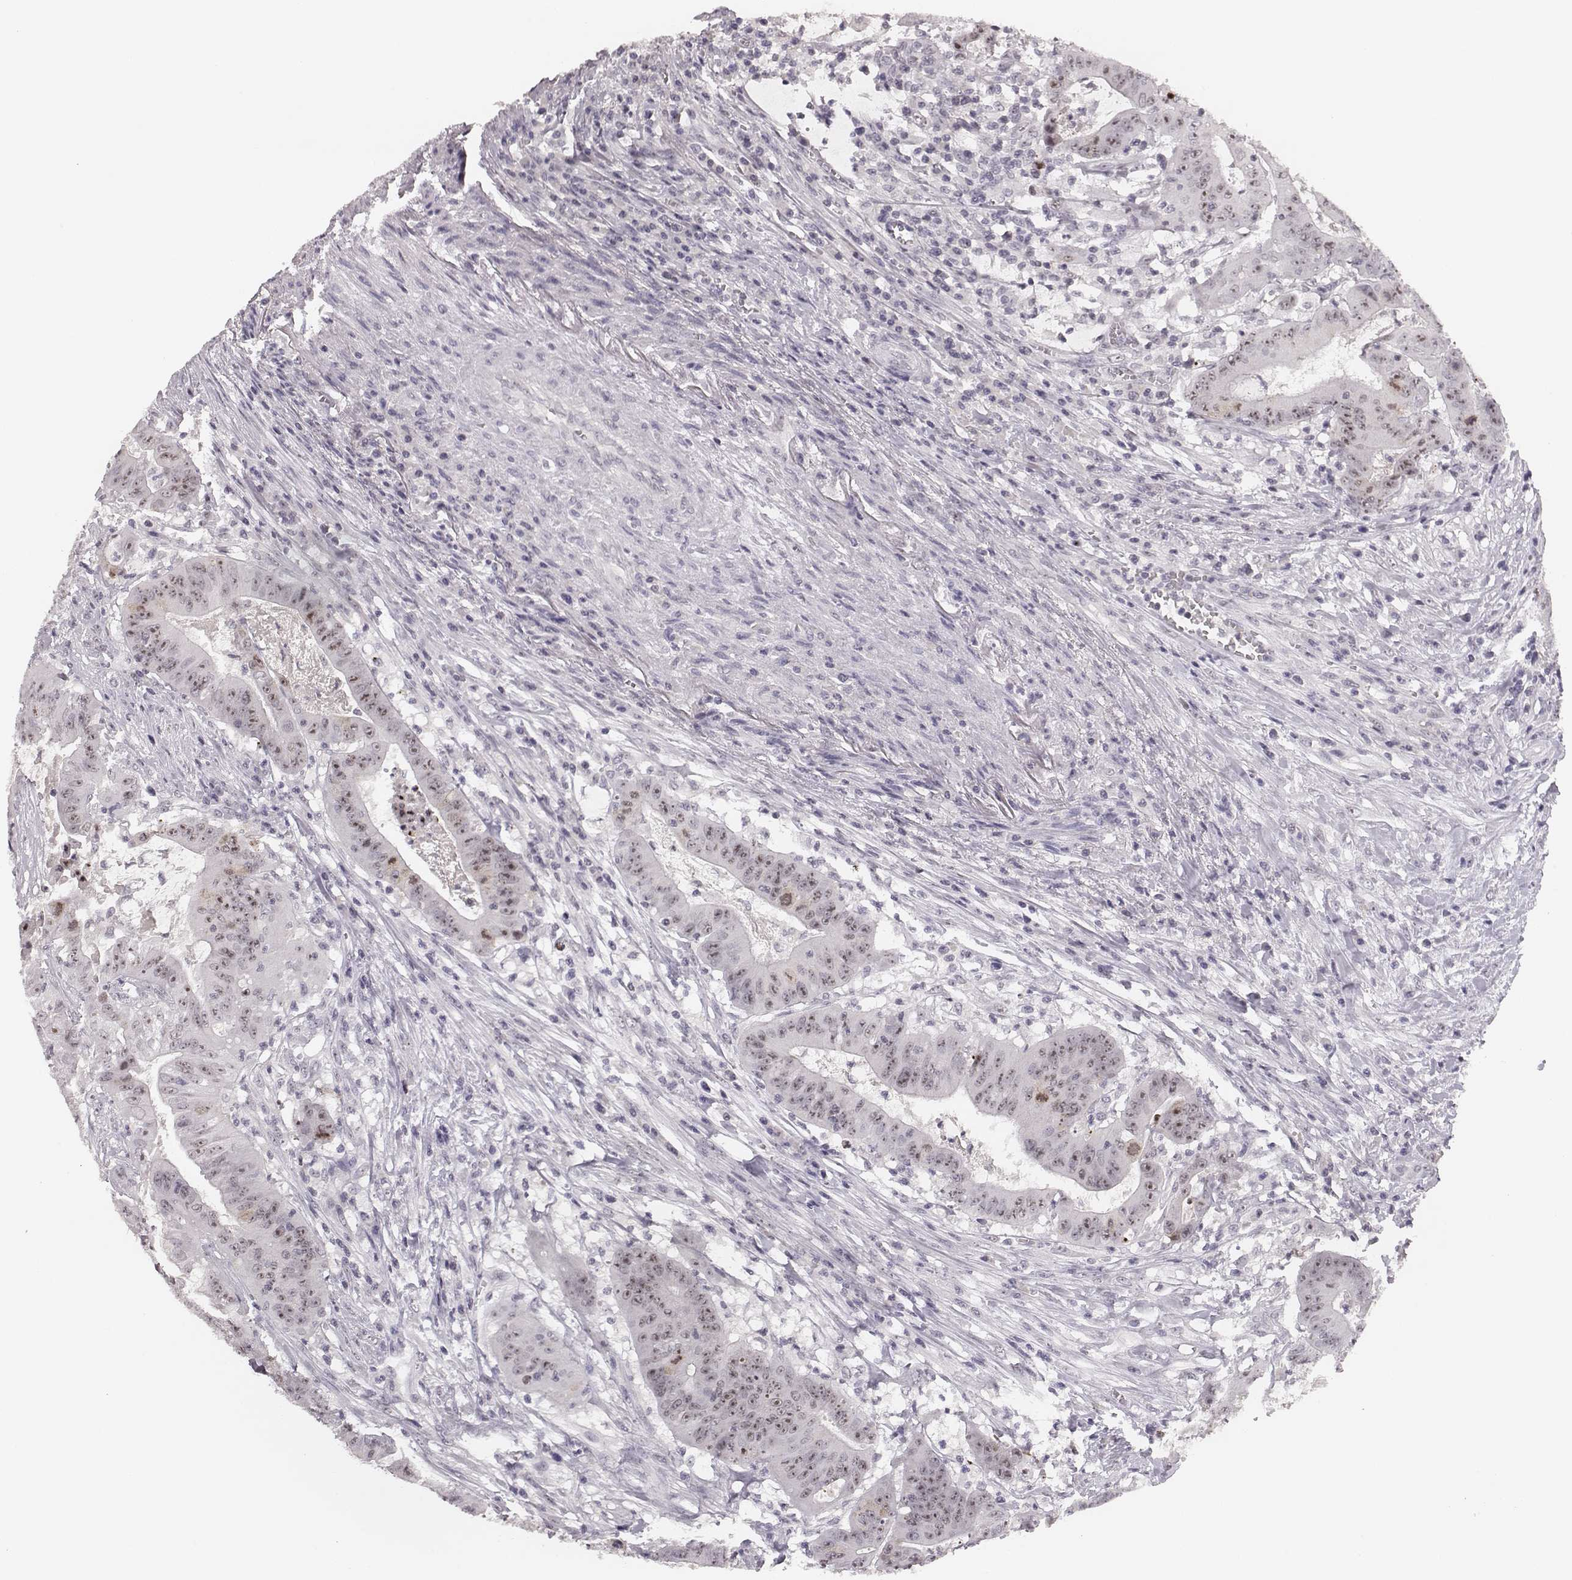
{"staining": {"intensity": "moderate", "quantity": ">75%", "location": "nuclear"}, "tissue": "colorectal cancer", "cell_type": "Tumor cells", "image_type": "cancer", "snomed": [{"axis": "morphology", "description": "Adenocarcinoma, NOS"}, {"axis": "topography", "description": "Colon"}], "caption": "Immunohistochemical staining of colorectal cancer shows medium levels of moderate nuclear protein positivity in about >75% of tumor cells.", "gene": "NIFK", "patient": {"sex": "male", "age": 33}}